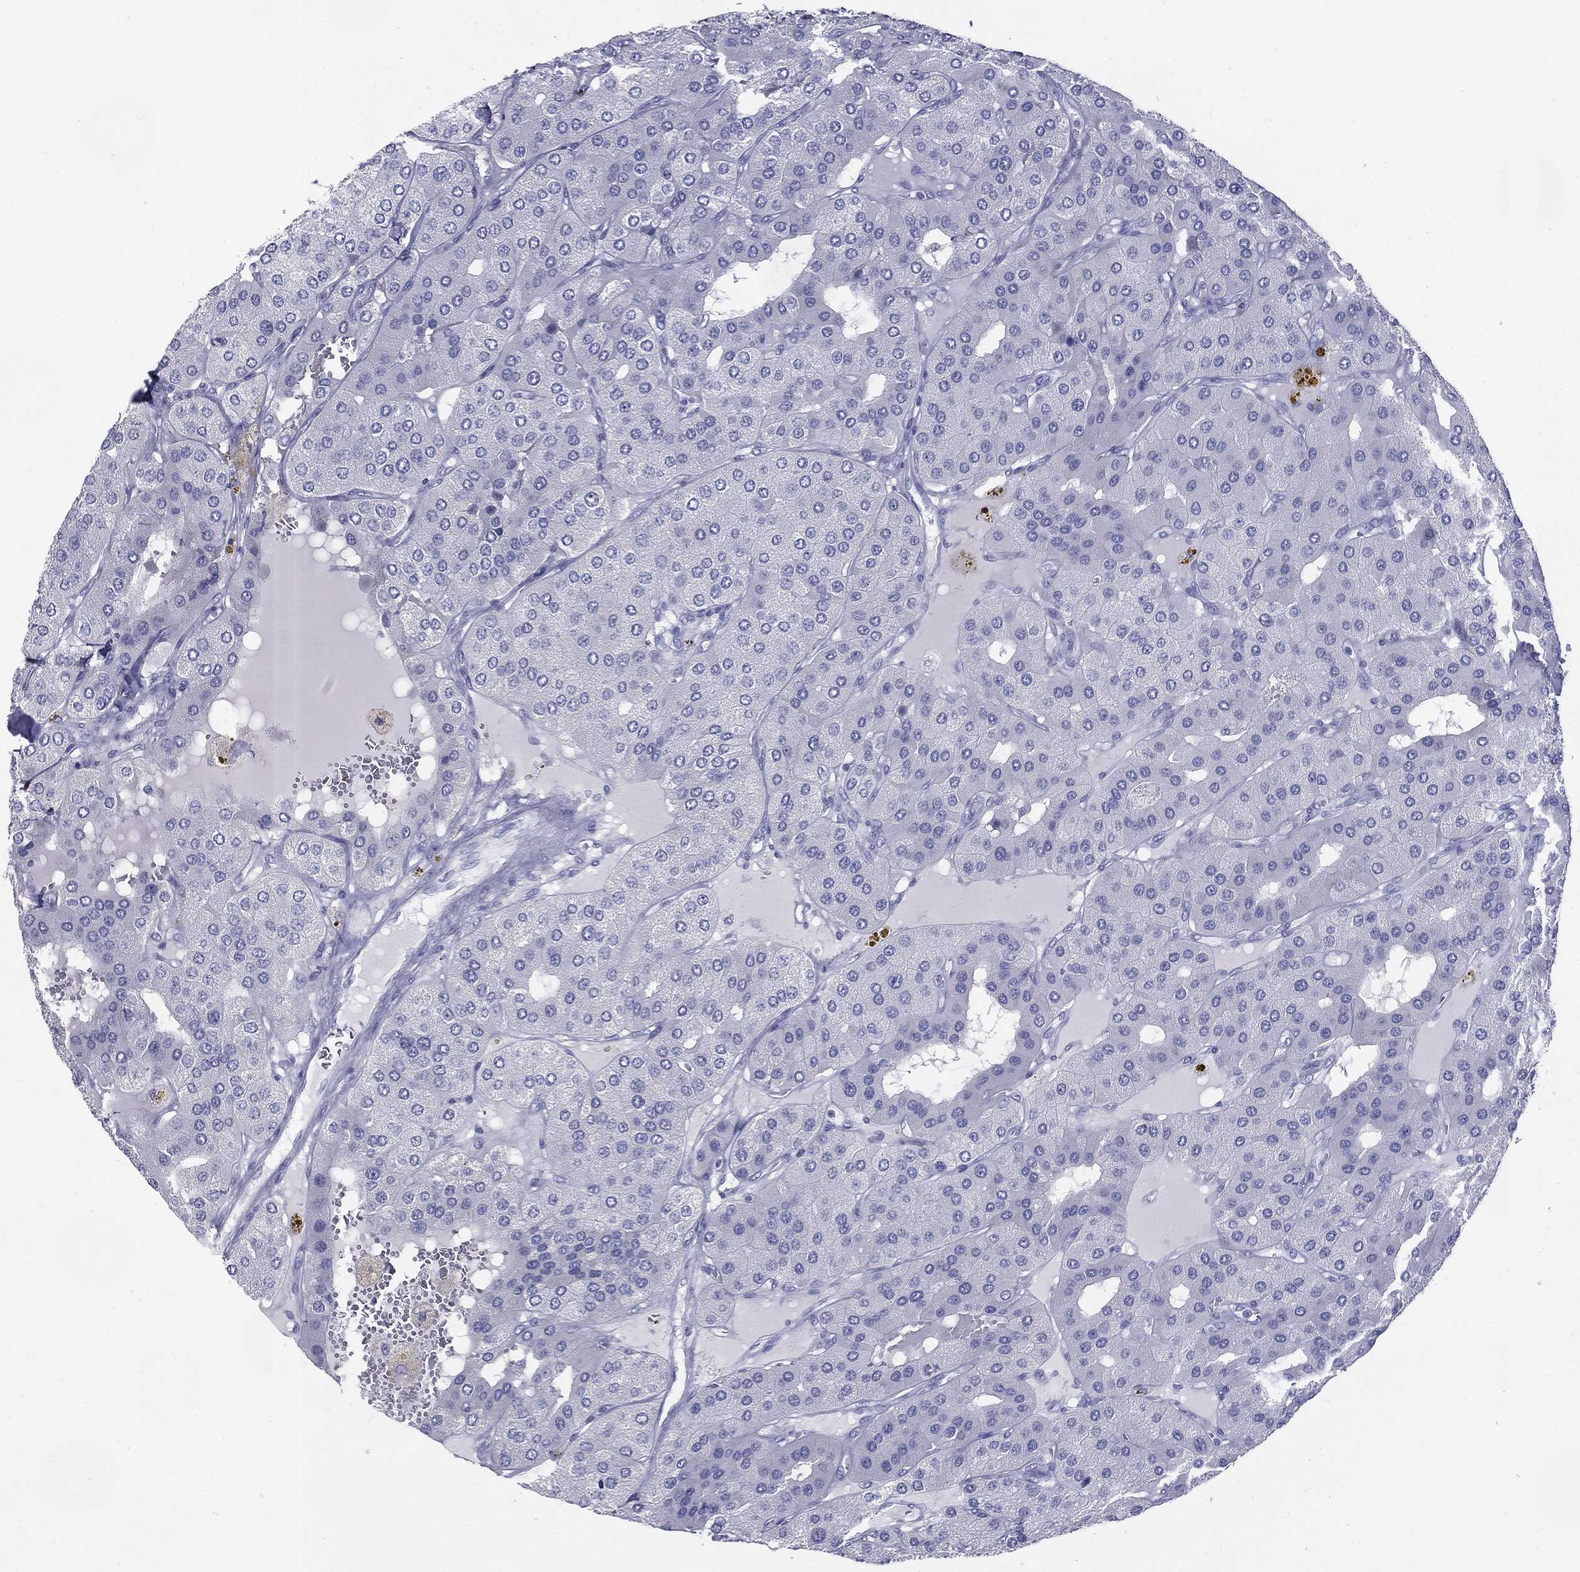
{"staining": {"intensity": "negative", "quantity": "none", "location": "none"}, "tissue": "parathyroid gland", "cell_type": "Glandular cells", "image_type": "normal", "snomed": [{"axis": "morphology", "description": "Normal tissue, NOS"}, {"axis": "morphology", "description": "Adenoma, NOS"}, {"axis": "topography", "description": "Parathyroid gland"}], "caption": "A high-resolution micrograph shows immunohistochemistry staining of normal parathyroid gland, which demonstrates no significant staining in glandular cells. (Stains: DAB immunohistochemistry (IHC) with hematoxylin counter stain, Microscopy: brightfield microscopy at high magnification).", "gene": "KIF2C", "patient": {"sex": "female", "age": 86}}